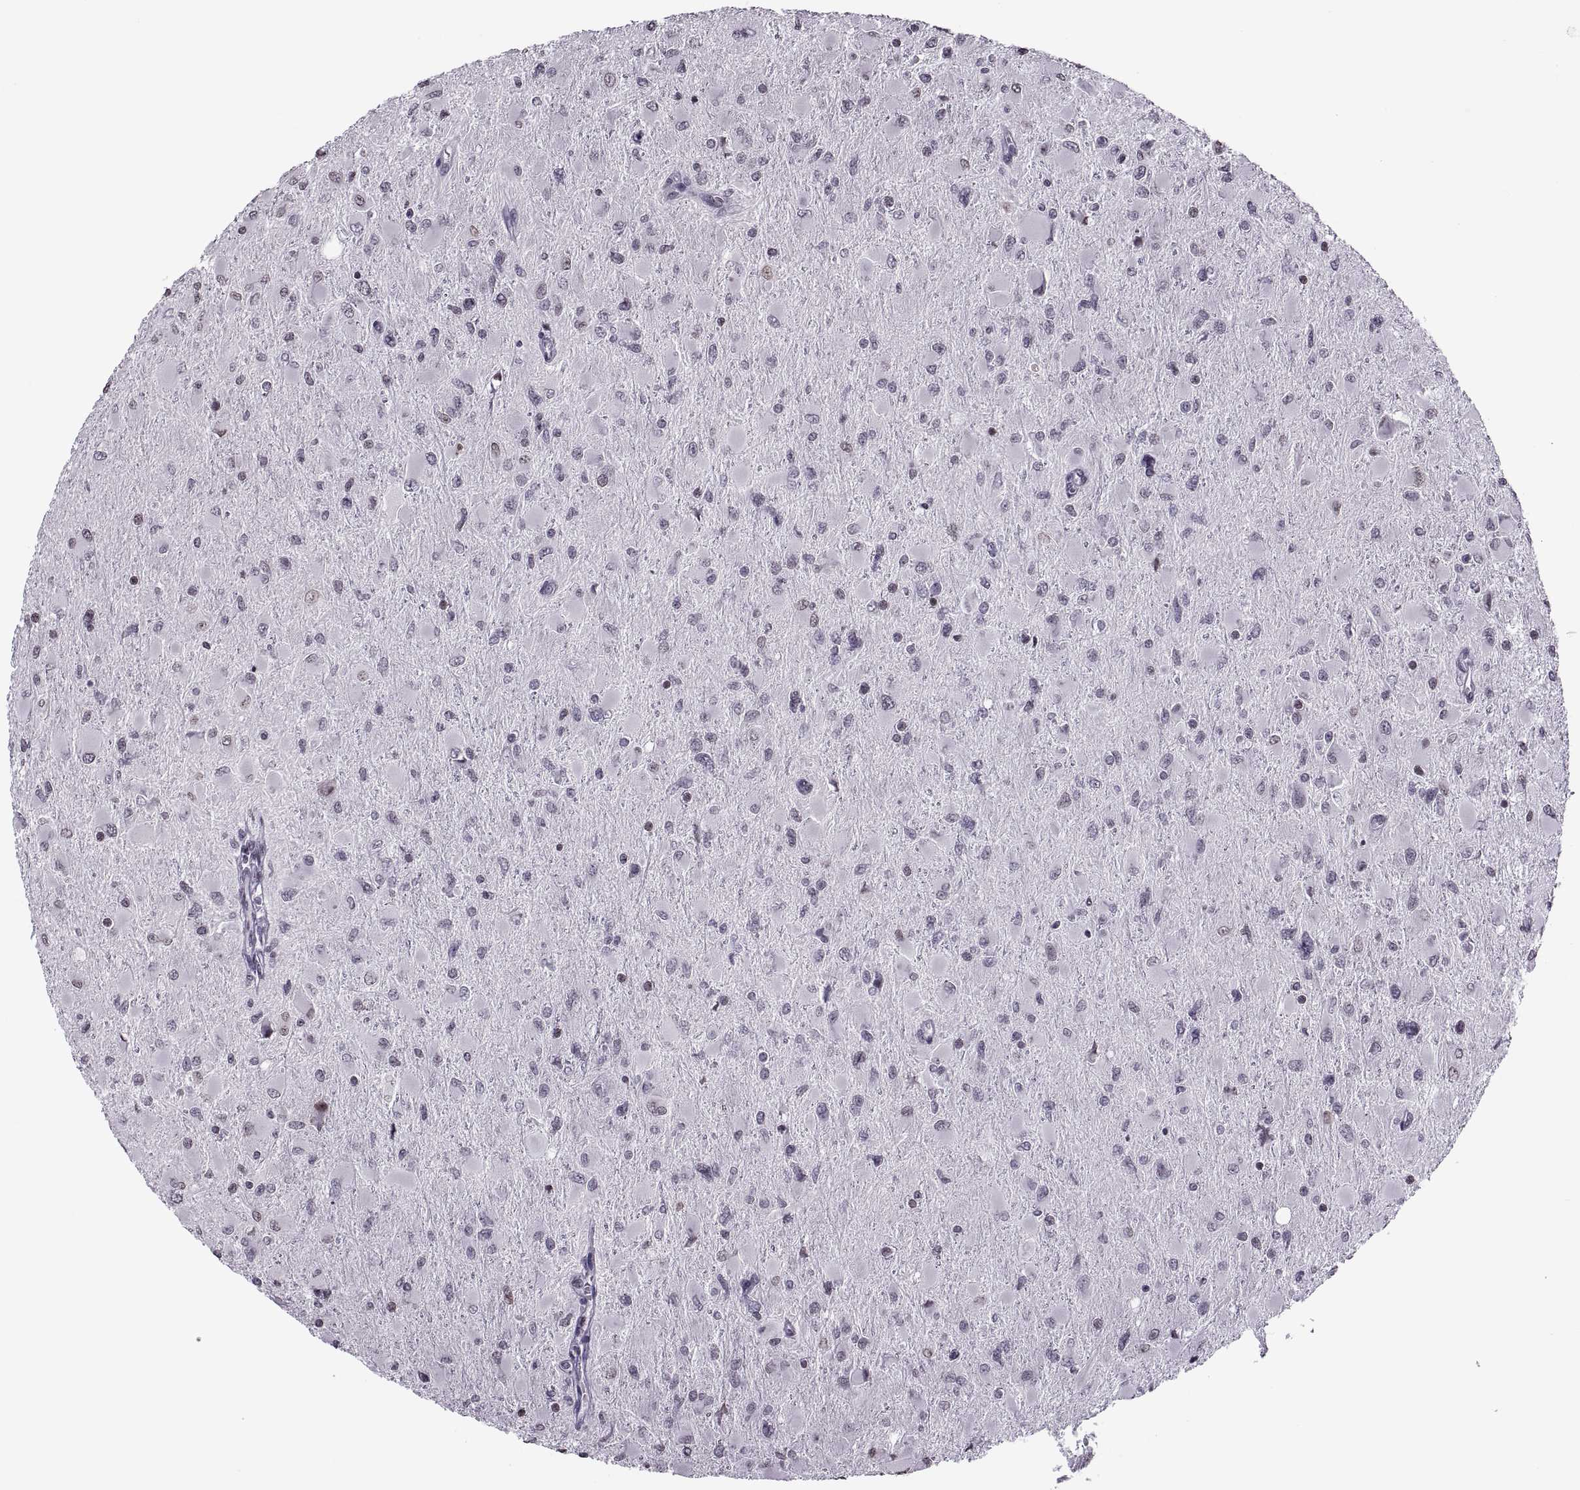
{"staining": {"intensity": "negative", "quantity": "none", "location": "none"}, "tissue": "glioma", "cell_type": "Tumor cells", "image_type": "cancer", "snomed": [{"axis": "morphology", "description": "Glioma, malignant, High grade"}, {"axis": "topography", "description": "Cerebral cortex"}], "caption": "Glioma was stained to show a protein in brown. There is no significant expression in tumor cells. (DAB (3,3'-diaminobenzidine) immunohistochemistry, high magnification).", "gene": "H1-8", "patient": {"sex": "female", "age": 36}}